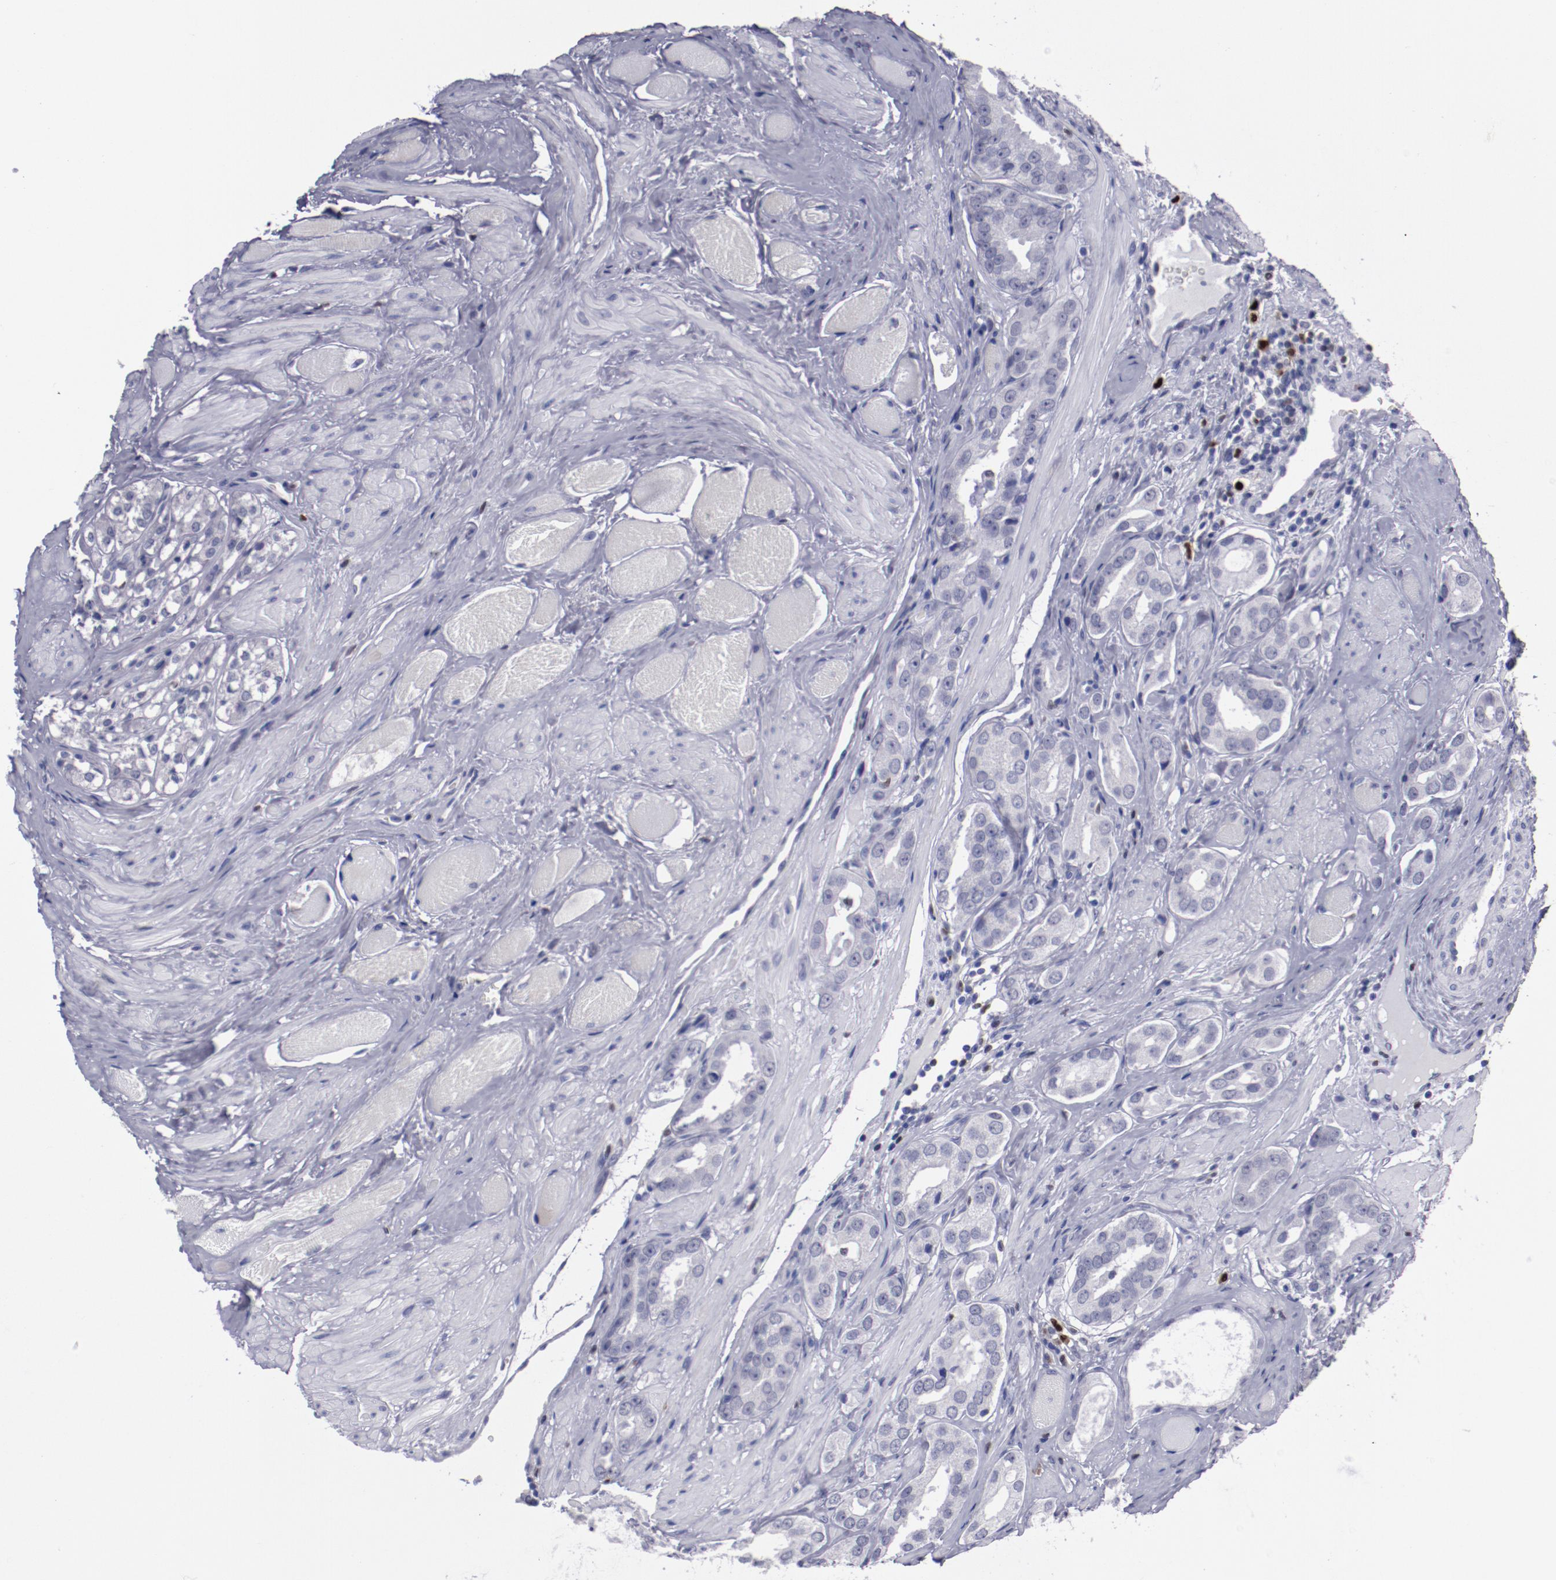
{"staining": {"intensity": "negative", "quantity": "none", "location": "none"}, "tissue": "prostate cancer", "cell_type": "Tumor cells", "image_type": "cancer", "snomed": [{"axis": "morphology", "description": "Adenocarcinoma, Medium grade"}, {"axis": "topography", "description": "Prostate"}], "caption": "The IHC micrograph has no significant expression in tumor cells of adenocarcinoma (medium-grade) (prostate) tissue.", "gene": "IRF8", "patient": {"sex": "male", "age": 53}}